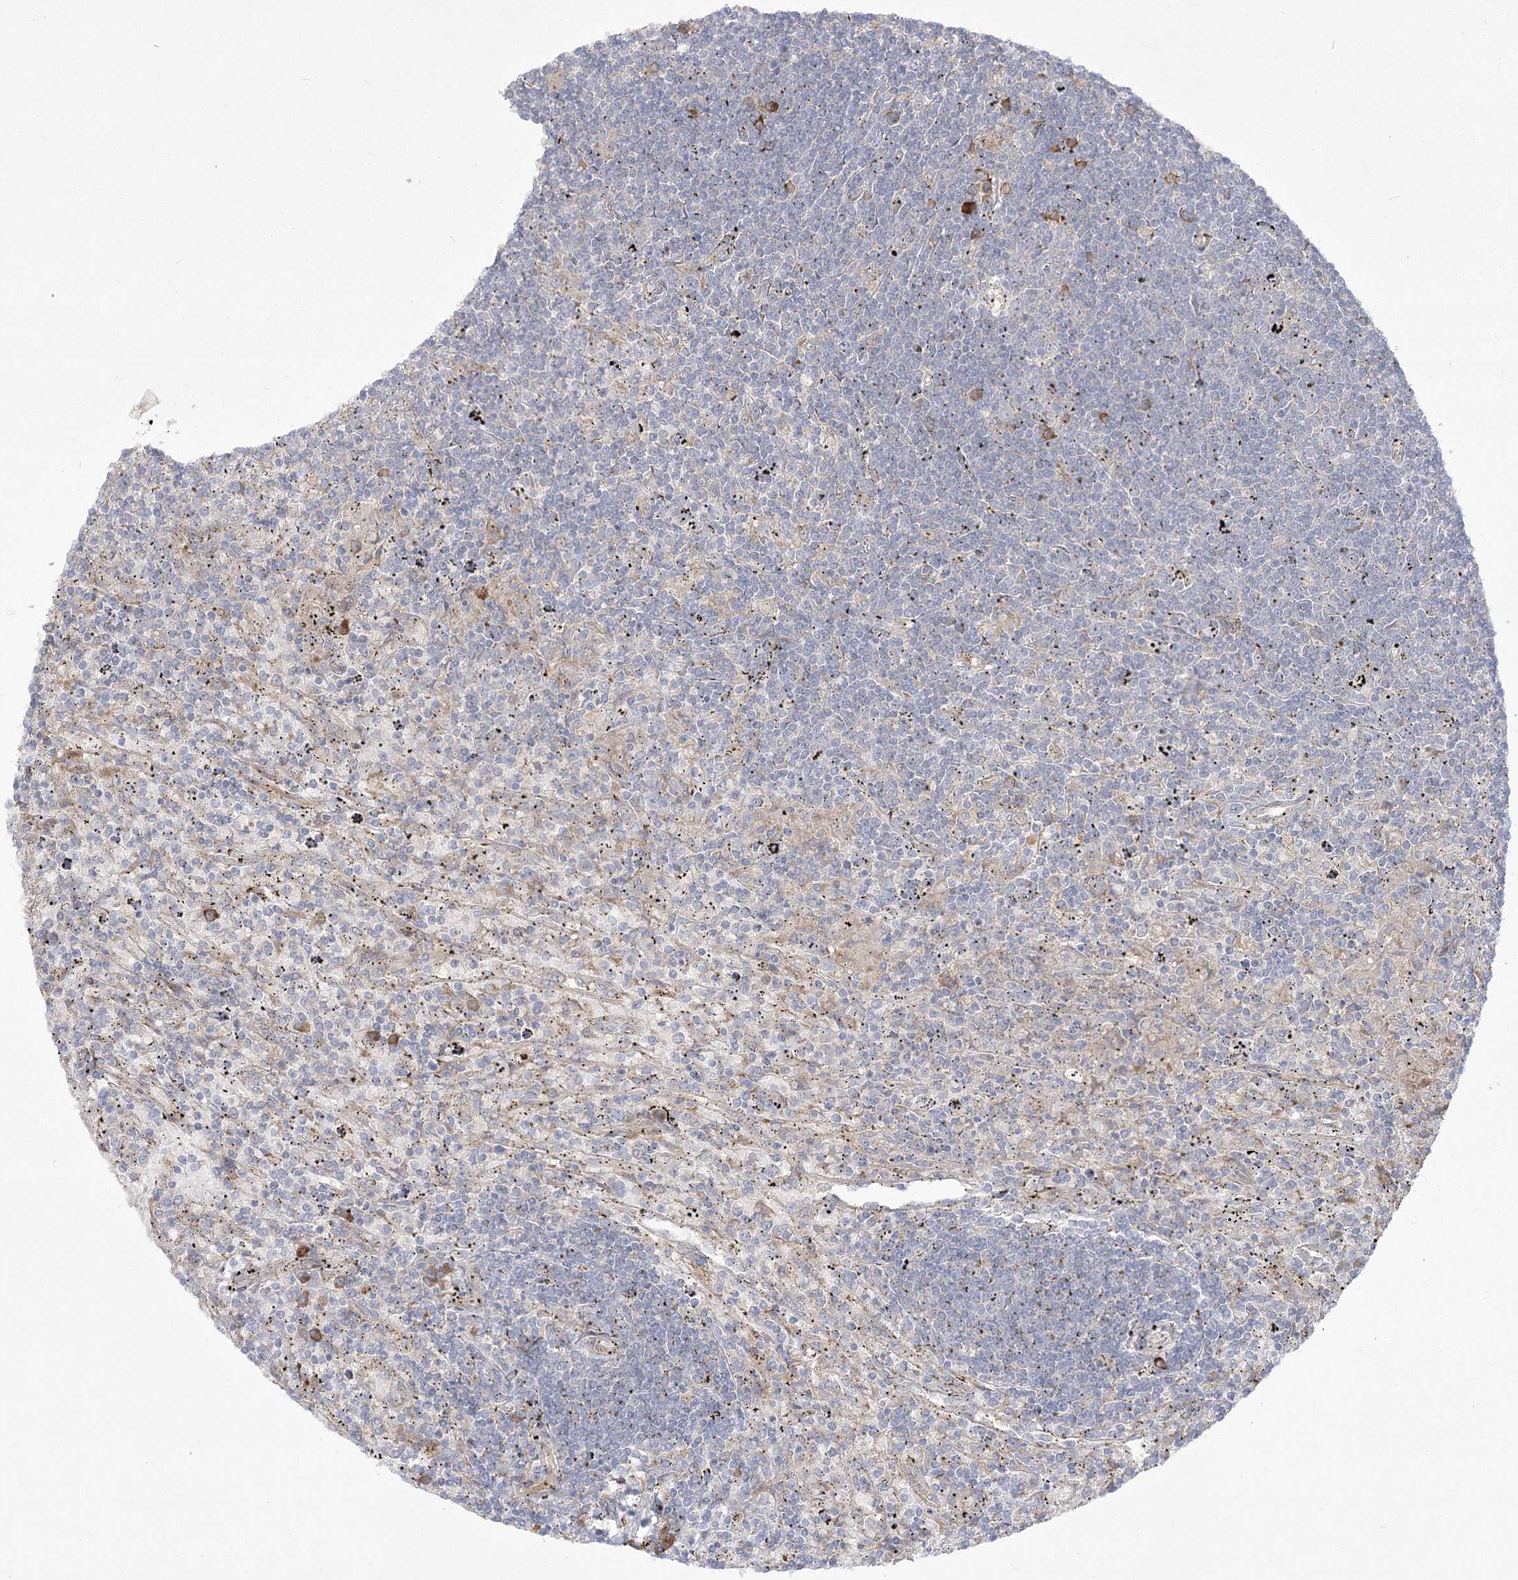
{"staining": {"intensity": "negative", "quantity": "none", "location": "none"}, "tissue": "lymphoma", "cell_type": "Tumor cells", "image_type": "cancer", "snomed": [{"axis": "morphology", "description": "Malignant lymphoma, non-Hodgkin's type, Low grade"}, {"axis": "topography", "description": "Spleen"}], "caption": "IHC histopathology image of neoplastic tissue: human lymphoma stained with DAB (3,3'-diaminobenzidine) displays no significant protein staining in tumor cells.", "gene": "CAMTA1", "patient": {"sex": "male", "age": 76}}